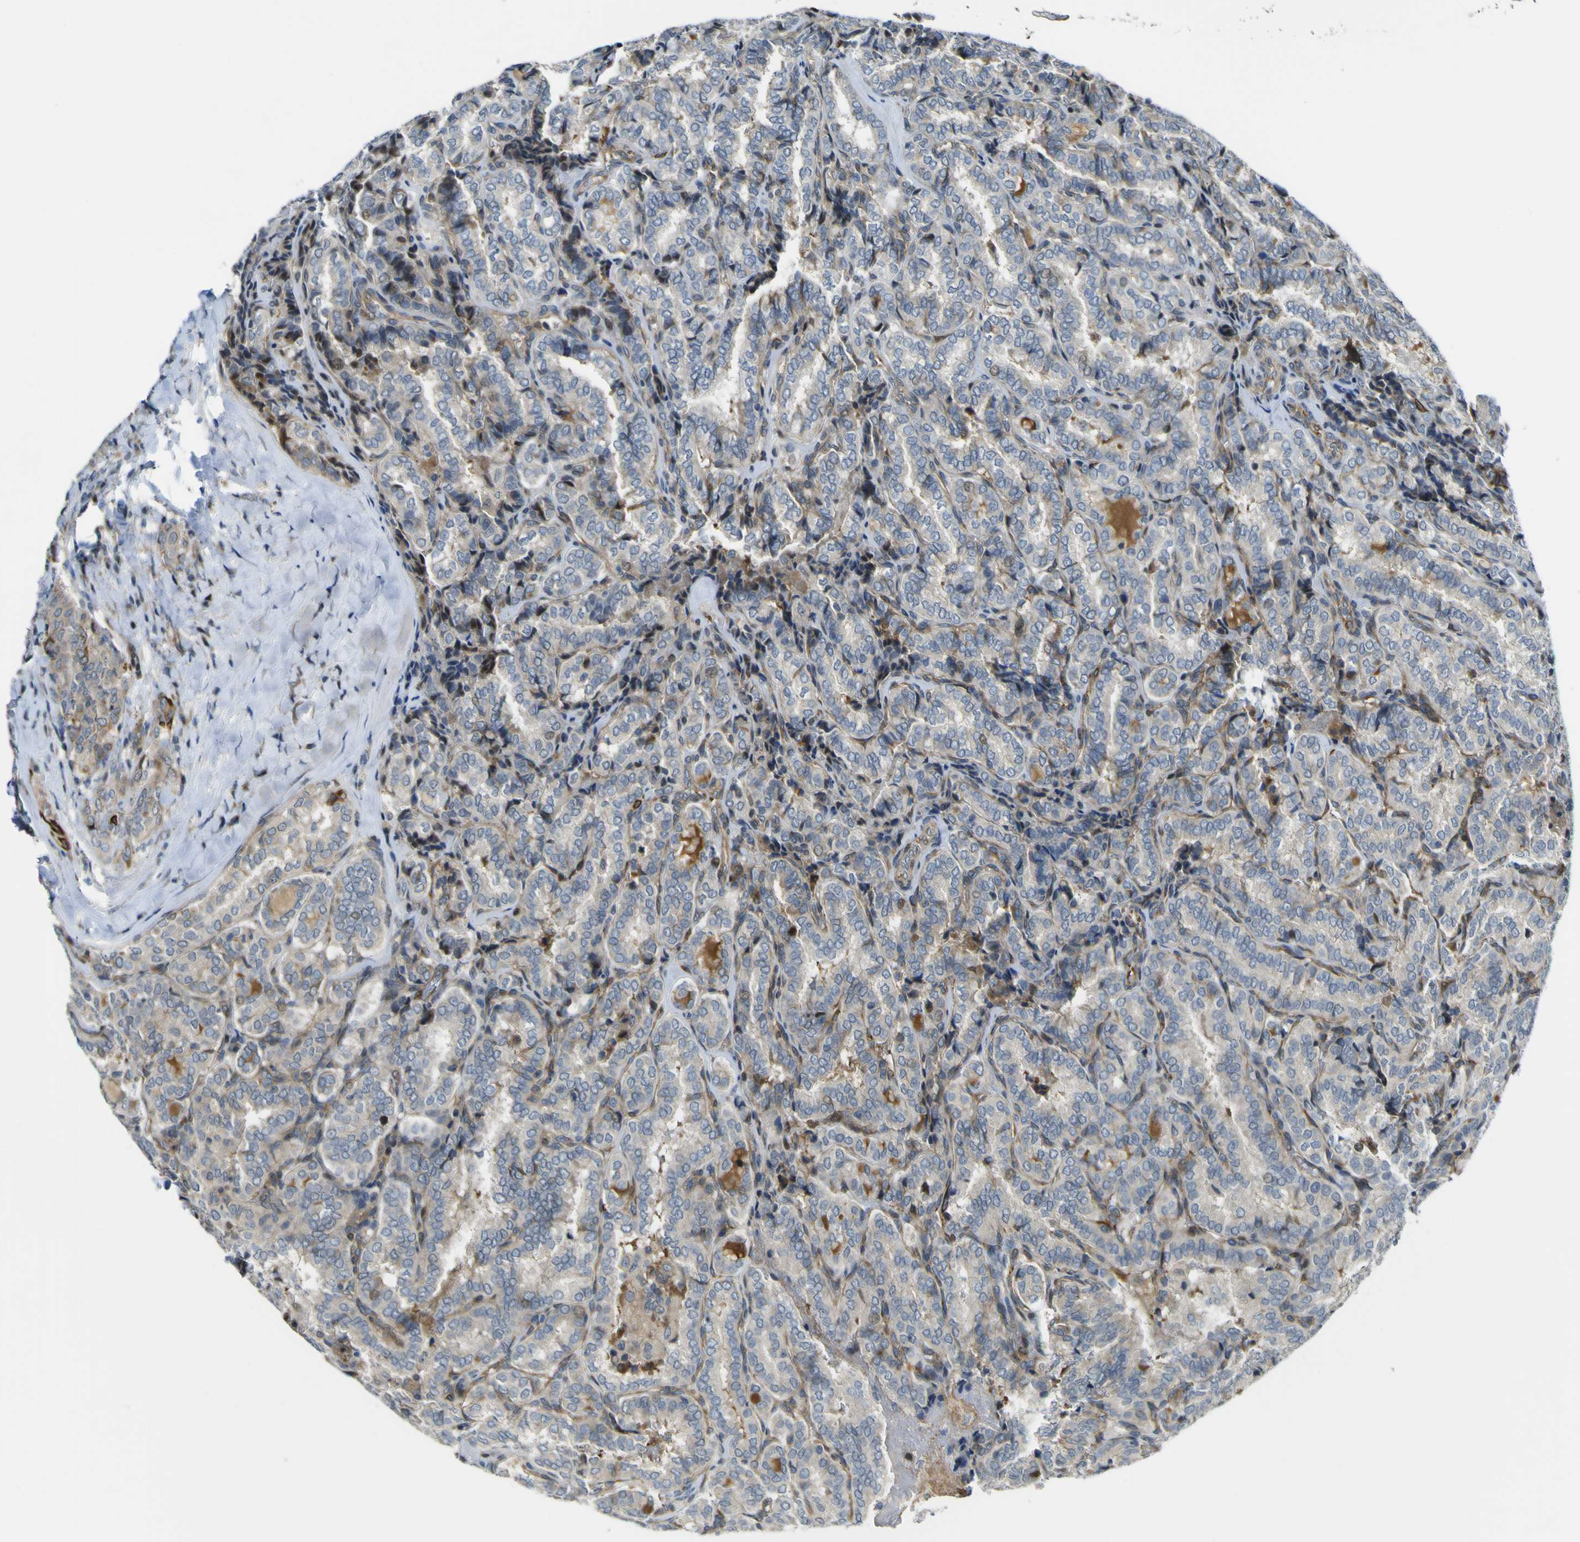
{"staining": {"intensity": "weak", "quantity": ">75%", "location": "cytoplasmic/membranous"}, "tissue": "thyroid cancer", "cell_type": "Tumor cells", "image_type": "cancer", "snomed": [{"axis": "morphology", "description": "Normal tissue, NOS"}, {"axis": "morphology", "description": "Papillary adenocarcinoma, NOS"}, {"axis": "topography", "description": "Thyroid gland"}], "caption": "This is a histology image of IHC staining of thyroid cancer, which shows weak positivity in the cytoplasmic/membranous of tumor cells.", "gene": "KDM7A", "patient": {"sex": "female", "age": 30}}